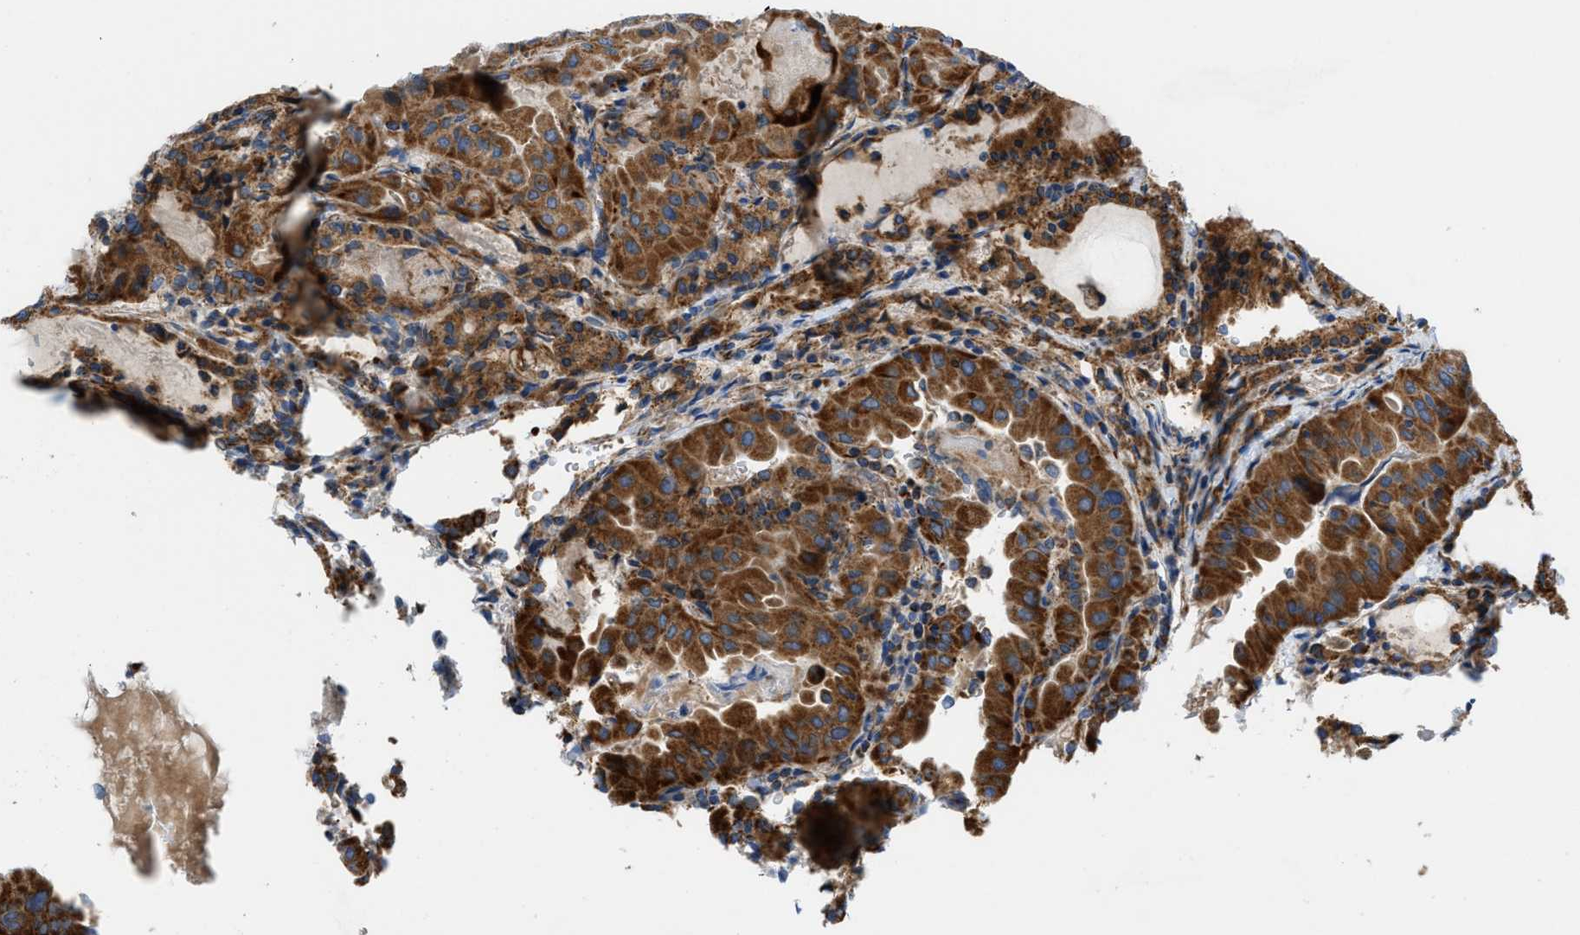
{"staining": {"intensity": "strong", "quantity": ">75%", "location": "cytoplasmic/membranous"}, "tissue": "thyroid cancer", "cell_type": "Tumor cells", "image_type": "cancer", "snomed": [{"axis": "morphology", "description": "Papillary adenocarcinoma, NOS"}, {"axis": "topography", "description": "Thyroid gland"}], "caption": "There is high levels of strong cytoplasmic/membranous positivity in tumor cells of thyroid cancer (papillary adenocarcinoma), as demonstrated by immunohistochemical staining (brown color).", "gene": "ZNF831", "patient": {"sex": "female", "age": 42}}